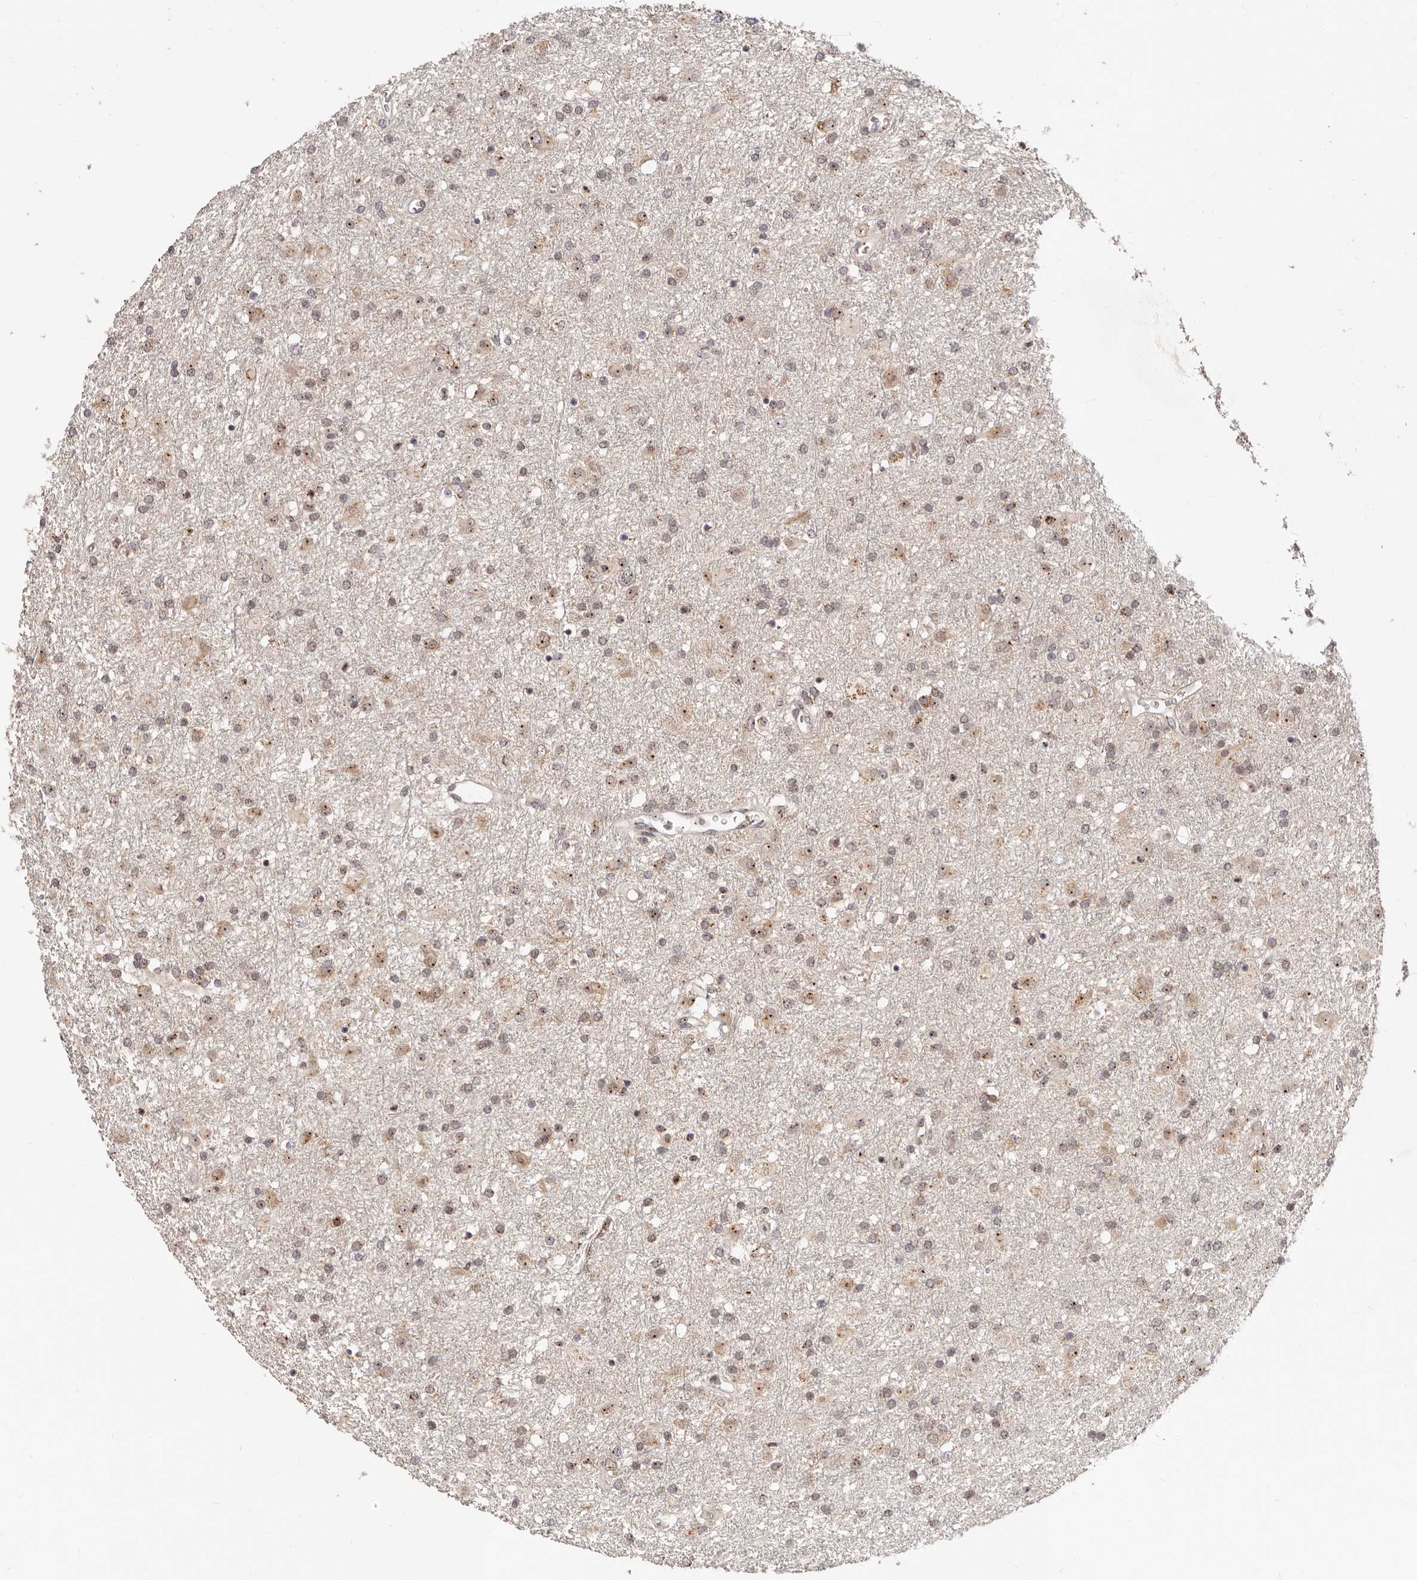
{"staining": {"intensity": "moderate", "quantity": "25%-75%", "location": "nuclear"}, "tissue": "glioma", "cell_type": "Tumor cells", "image_type": "cancer", "snomed": [{"axis": "morphology", "description": "Glioma, malignant, Low grade"}, {"axis": "topography", "description": "Brain"}], "caption": "Immunohistochemical staining of malignant low-grade glioma reveals medium levels of moderate nuclear protein expression in approximately 25%-75% of tumor cells.", "gene": "APOL6", "patient": {"sex": "male", "age": 65}}